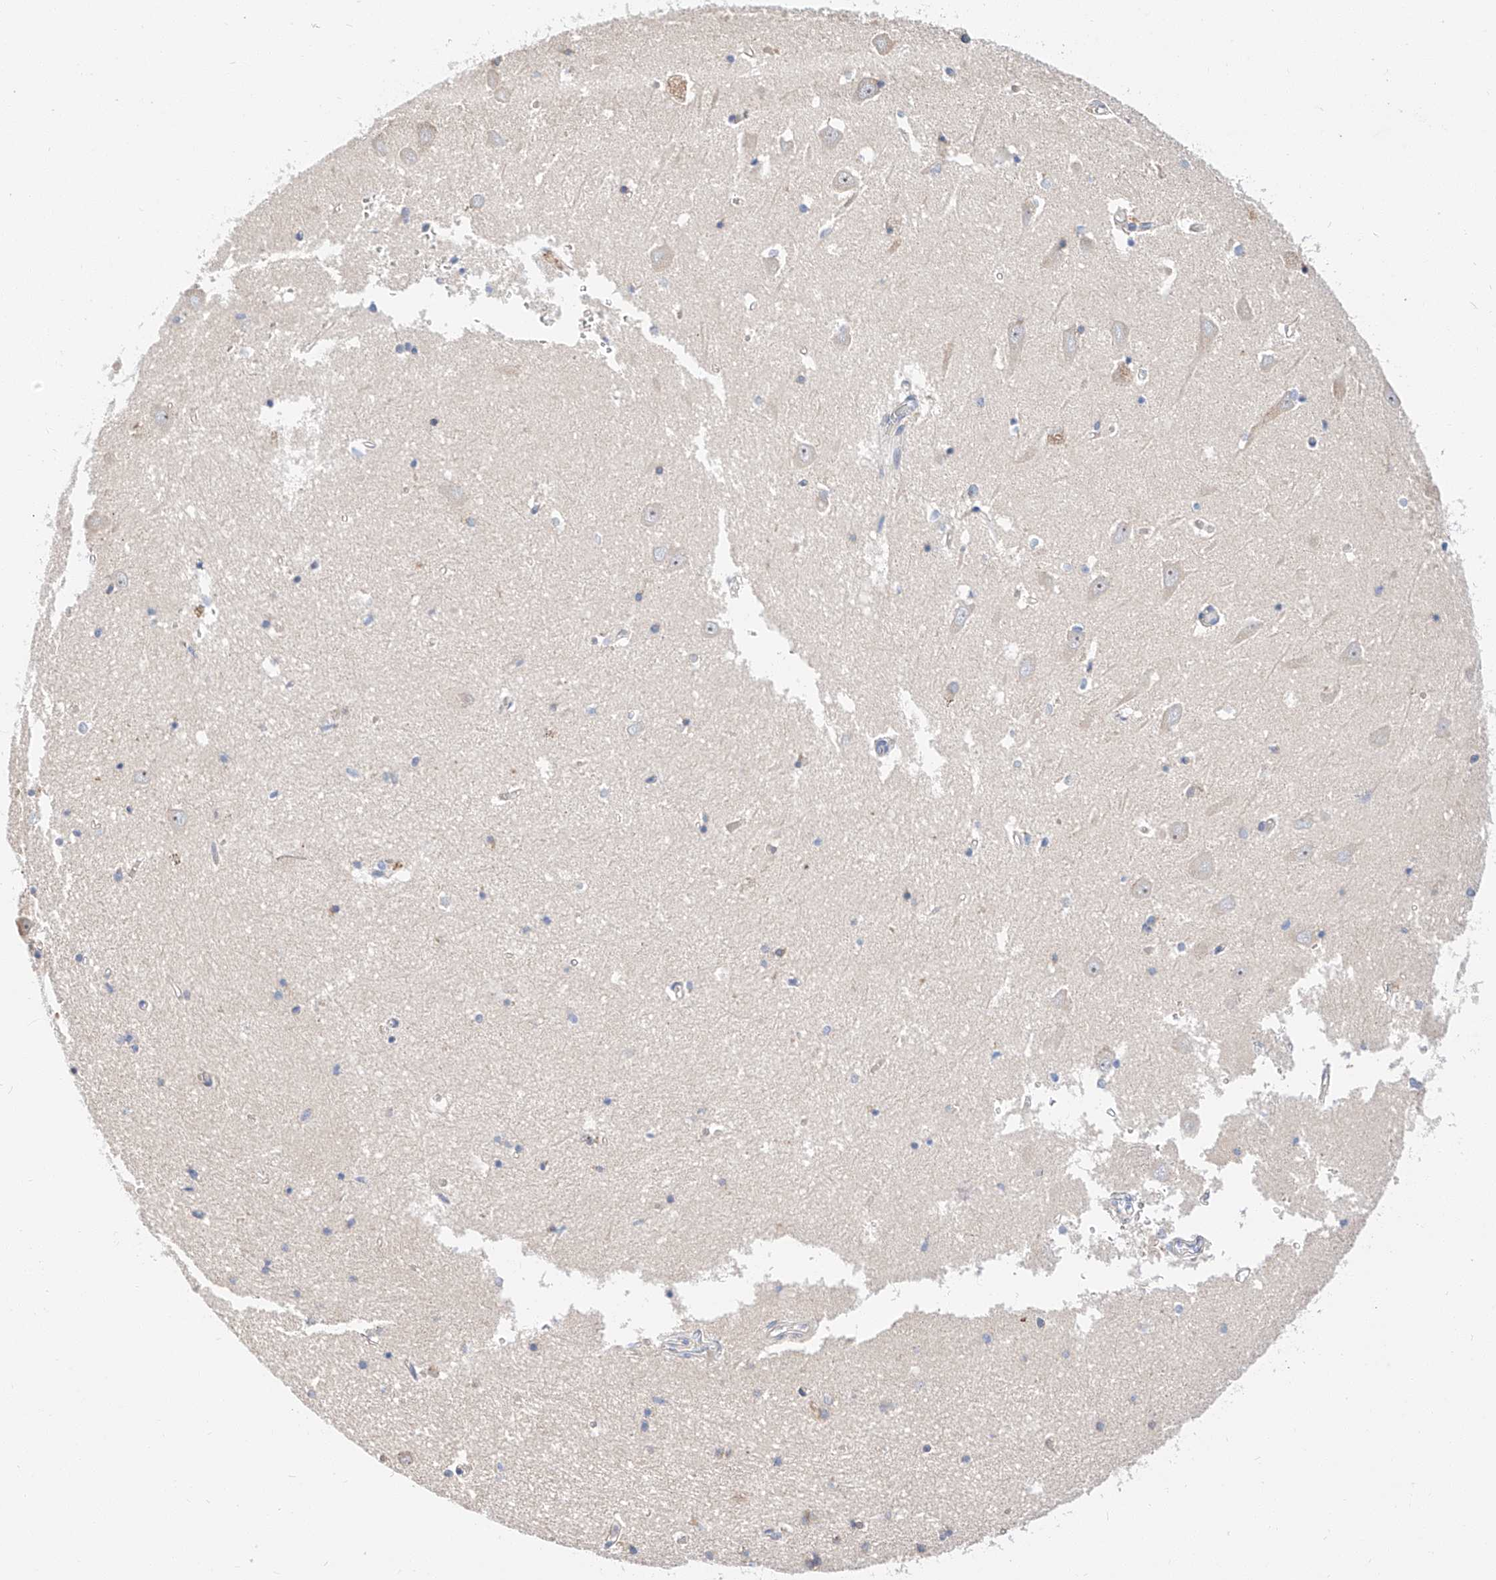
{"staining": {"intensity": "negative", "quantity": "none", "location": "none"}, "tissue": "hippocampus", "cell_type": "Glial cells", "image_type": "normal", "snomed": [{"axis": "morphology", "description": "Normal tissue, NOS"}, {"axis": "topography", "description": "Hippocampus"}], "caption": "DAB (3,3'-diaminobenzidine) immunohistochemical staining of benign hippocampus reveals no significant positivity in glial cells. The staining was performed using DAB (3,3'-diaminobenzidine) to visualize the protein expression in brown, while the nuclei were stained in blue with hematoxylin (Magnification: 20x).", "gene": "GLMN", "patient": {"sex": "male", "age": 70}}